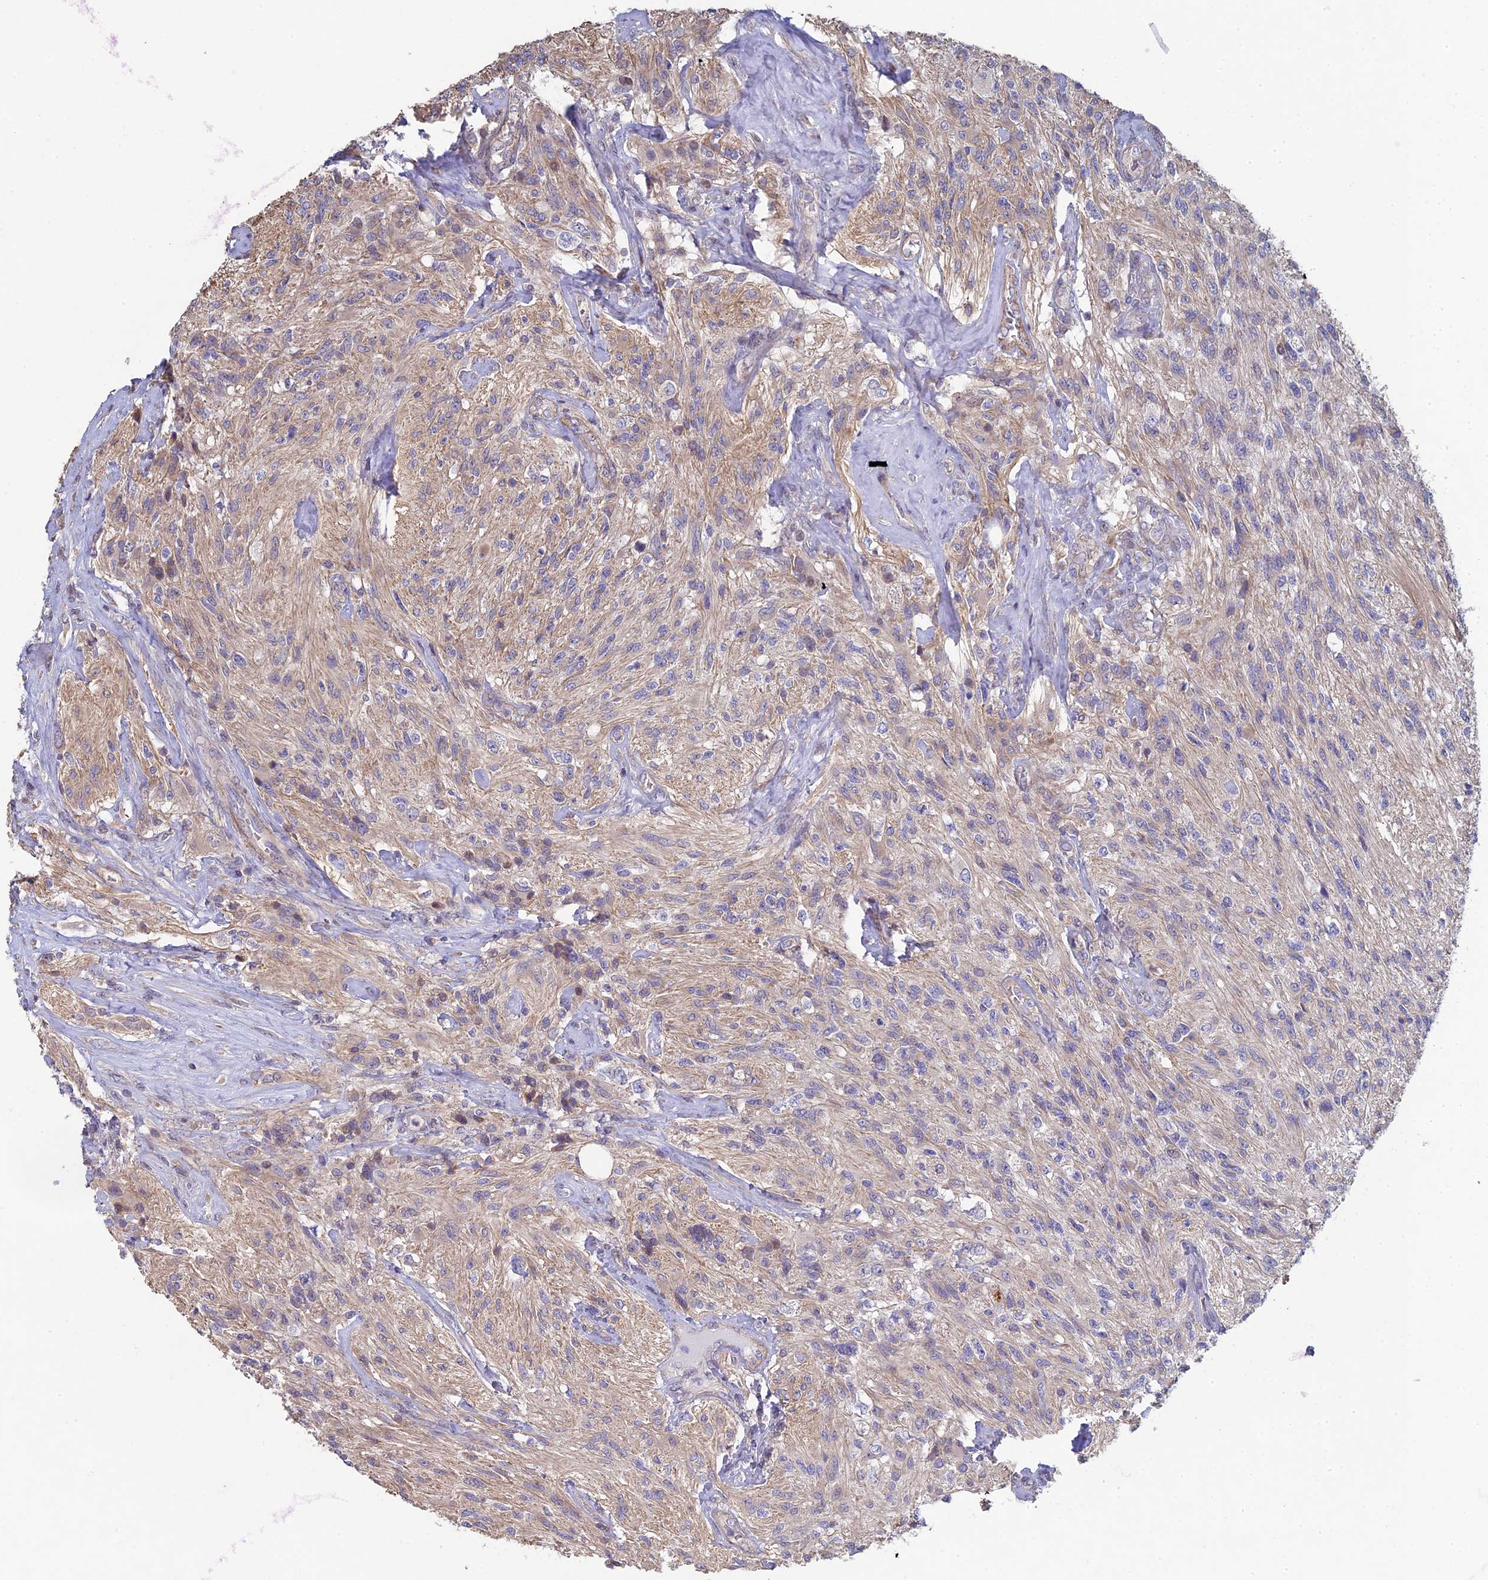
{"staining": {"intensity": "weak", "quantity": "25%-75%", "location": "cytoplasmic/membranous"}, "tissue": "glioma", "cell_type": "Tumor cells", "image_type": "cancer", "snomed": [{"axis": "morphology", "description": "Glioma, malignant, High grade"}, {"axis": "topography", "description": "Brain"}], "caption": "High-grade glioma (malignant) stained with DAB immunohistochemistry (IHC) reveals low levels of weak cytoplasmic/membranous expression in about 25%-75% of tumor cells. (DAB (3,3'-diaminobenzidine) IHC, brown staining for protein, blue staining for nuclei).", "gene": "DIXDC1", "patient": {"sex": "male", "age": 56}}